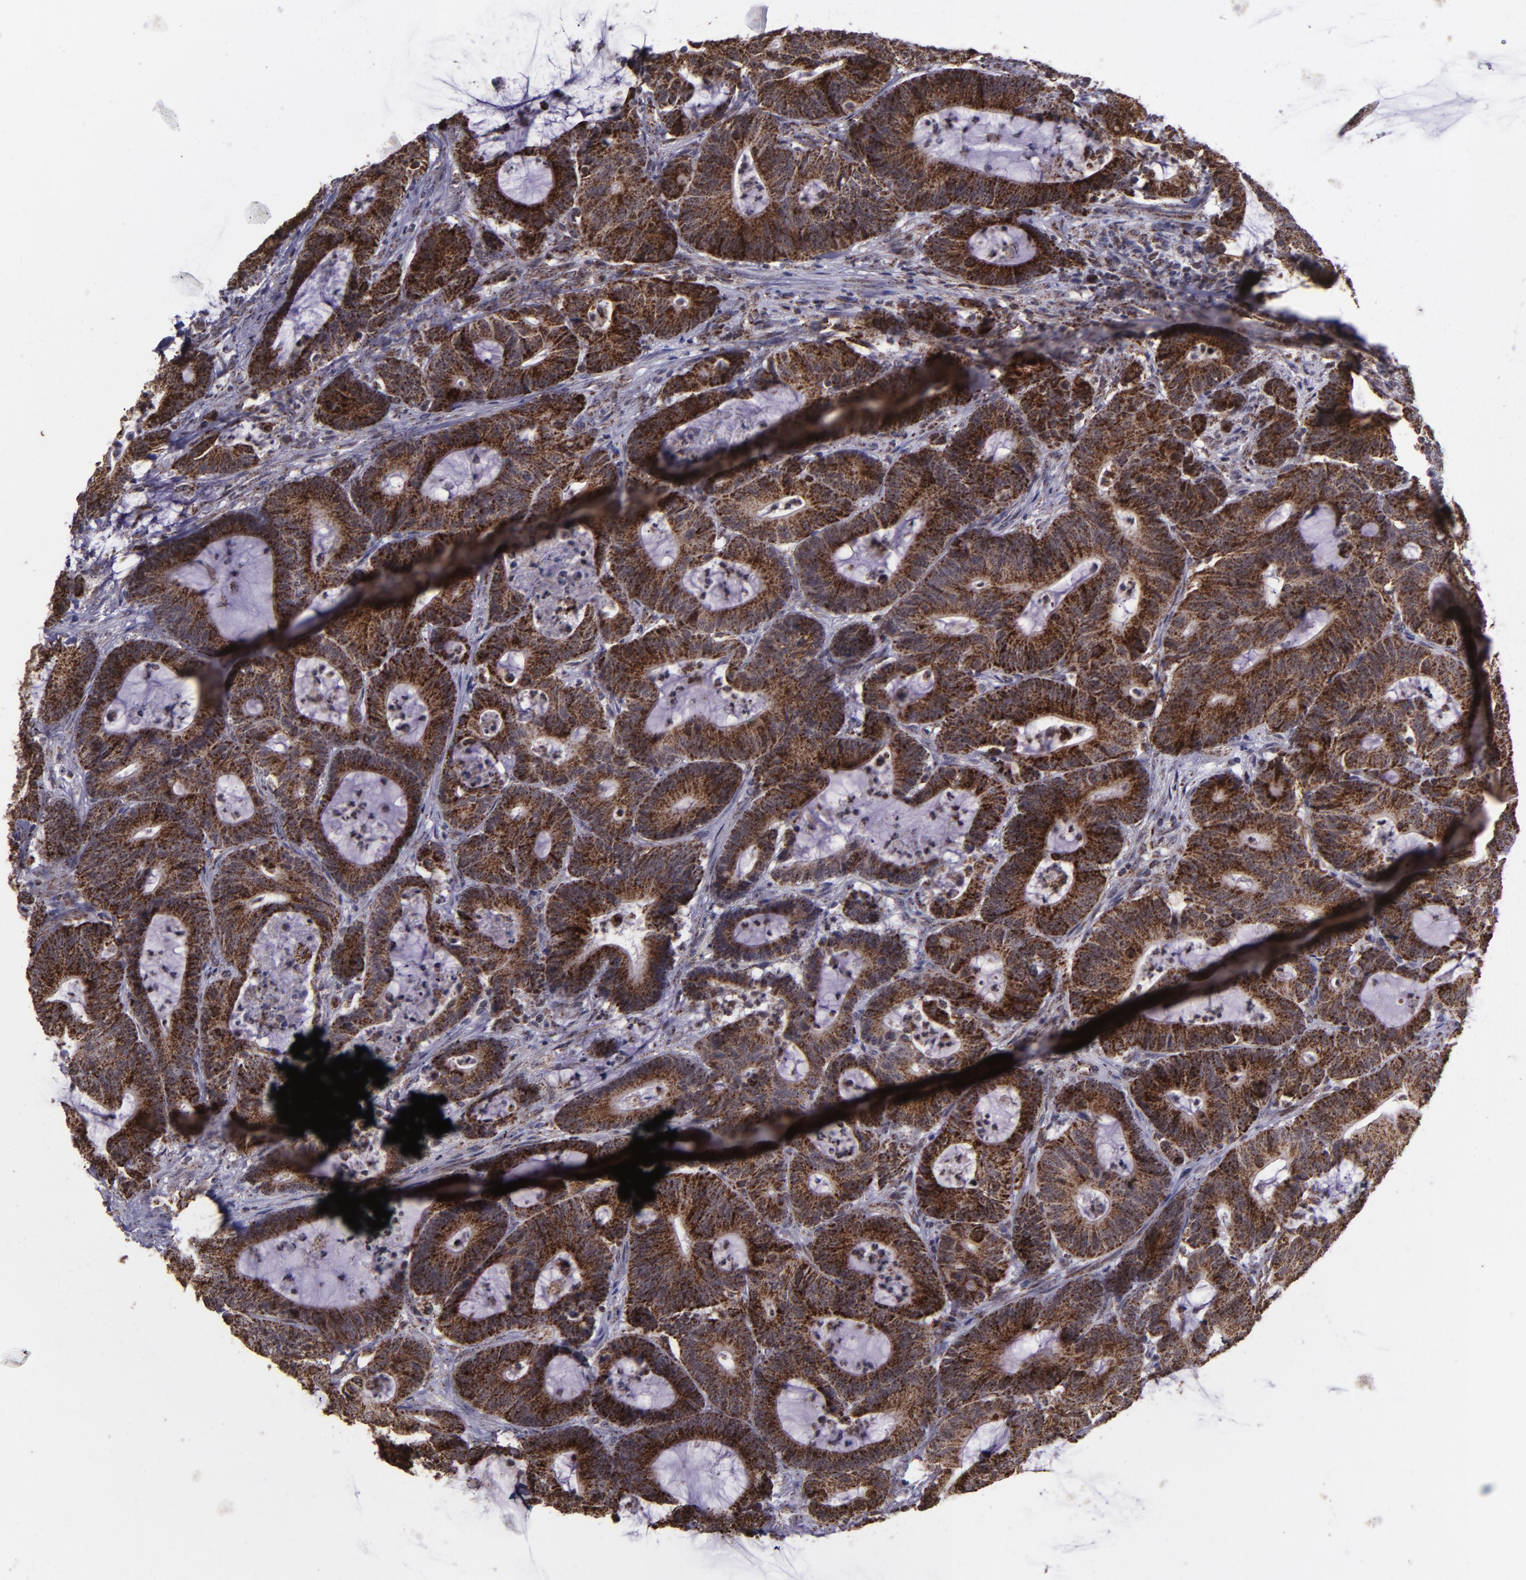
{"staining": {"intensity": "strong", "quantity": ">75%", "location": "cytoplasmic/membranous"}, "tissue": "colorectal cancer", "cell_type": "Tumor cells", "image_type": "cancer", "snomed": [{"axis": "morphology", "description": "Adenocarcinoma, NOS"}, {"axis": "topography", "description": "Colon"}], "caption": "This is a micrograph of immunohistochemistry staining of colorectal cancer, which shows strong expression in the cytoplasmic/membranous of tumor cells.", "gene": "LONP1", "patient": {"sex": "female", "age": 84}}